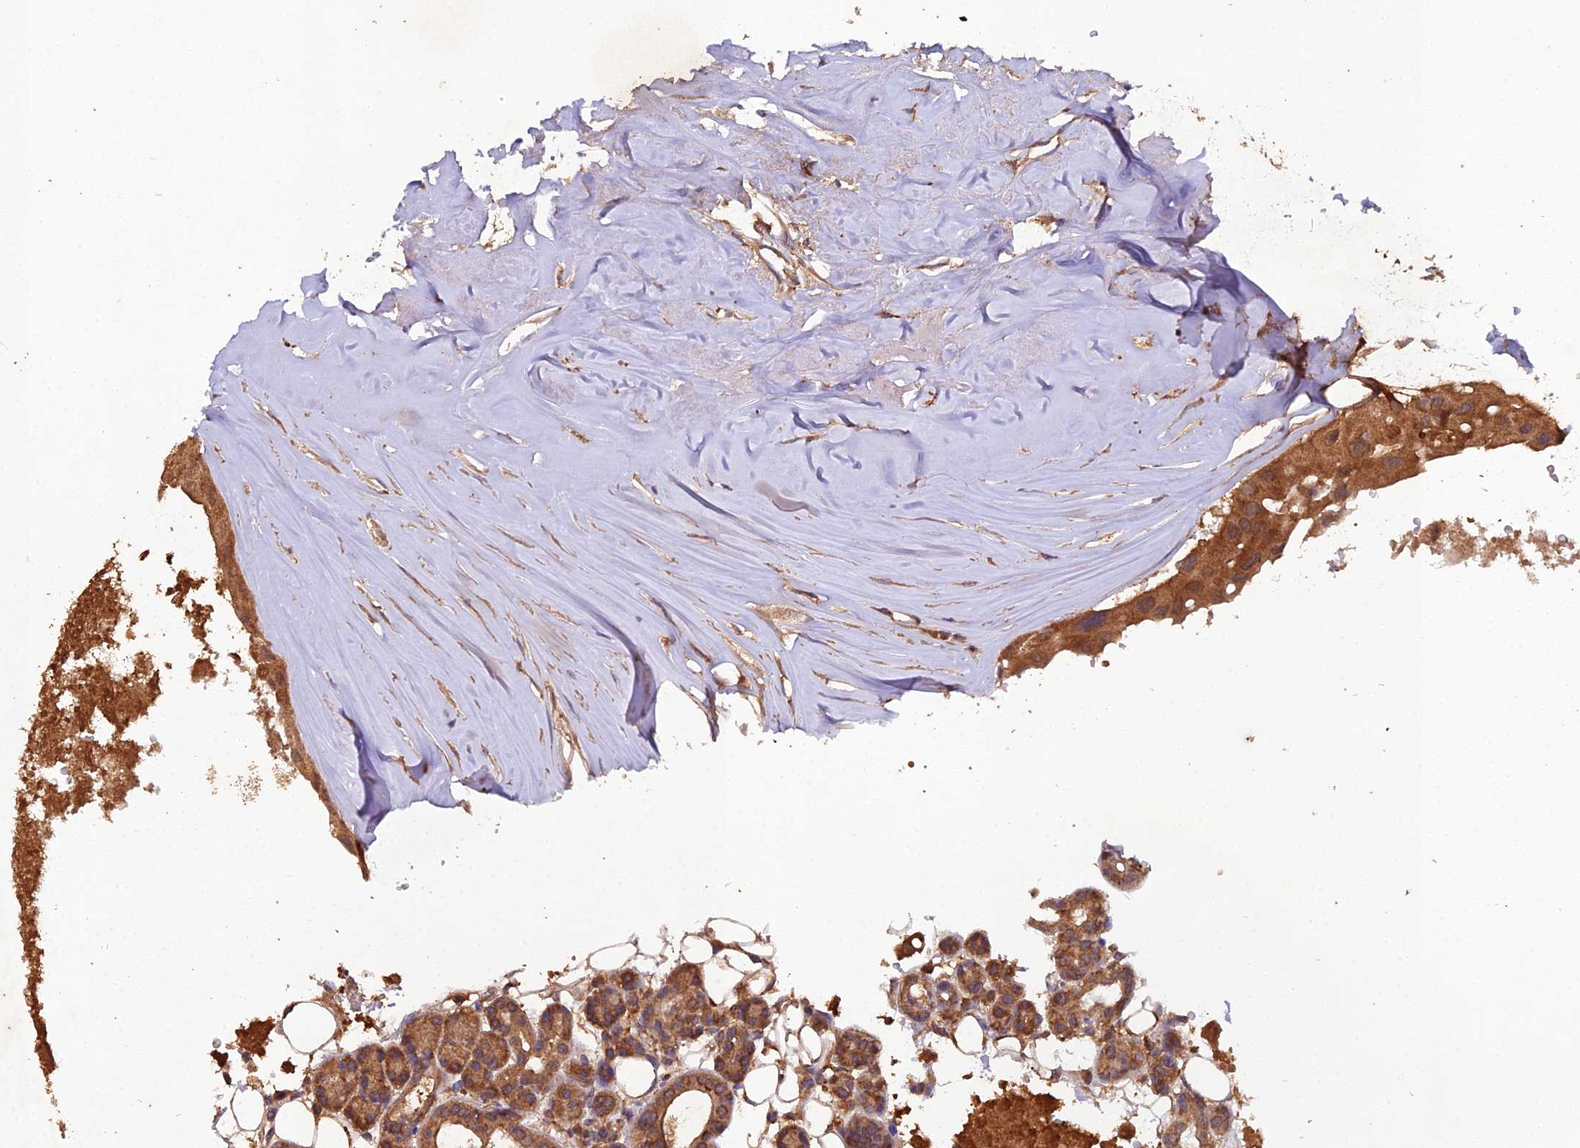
{"staining": {"intensity": "moderate", "quantity": ">75%", "location": "cytoplasmic/membranous"}, "tissue": "head and neck cancer", "cell_type": "Tumor cells", "image_type": "cancer", "snomed": [{"axis": "morphology", "description": "Adenocarcinoma, NOS"}, {"axis": "morphology", "description": "Adenocarcinoma, metastatic, NOS"}, {"axis": "topography", "description": "Head-Neck"}], "caption": "Immunohistochemistry histopathology image of neoplastic tissue: adenocarcinoma (head and neck) stained using IHC exhibits medium levels of moderate protein expression localized specifically in the cytoplasmic/membranous of tumor cells, appearing as a cytoplasmic/membranous brown color.", "gene": "TMEM258", "patient": {"sex": "male", "age": 75}}